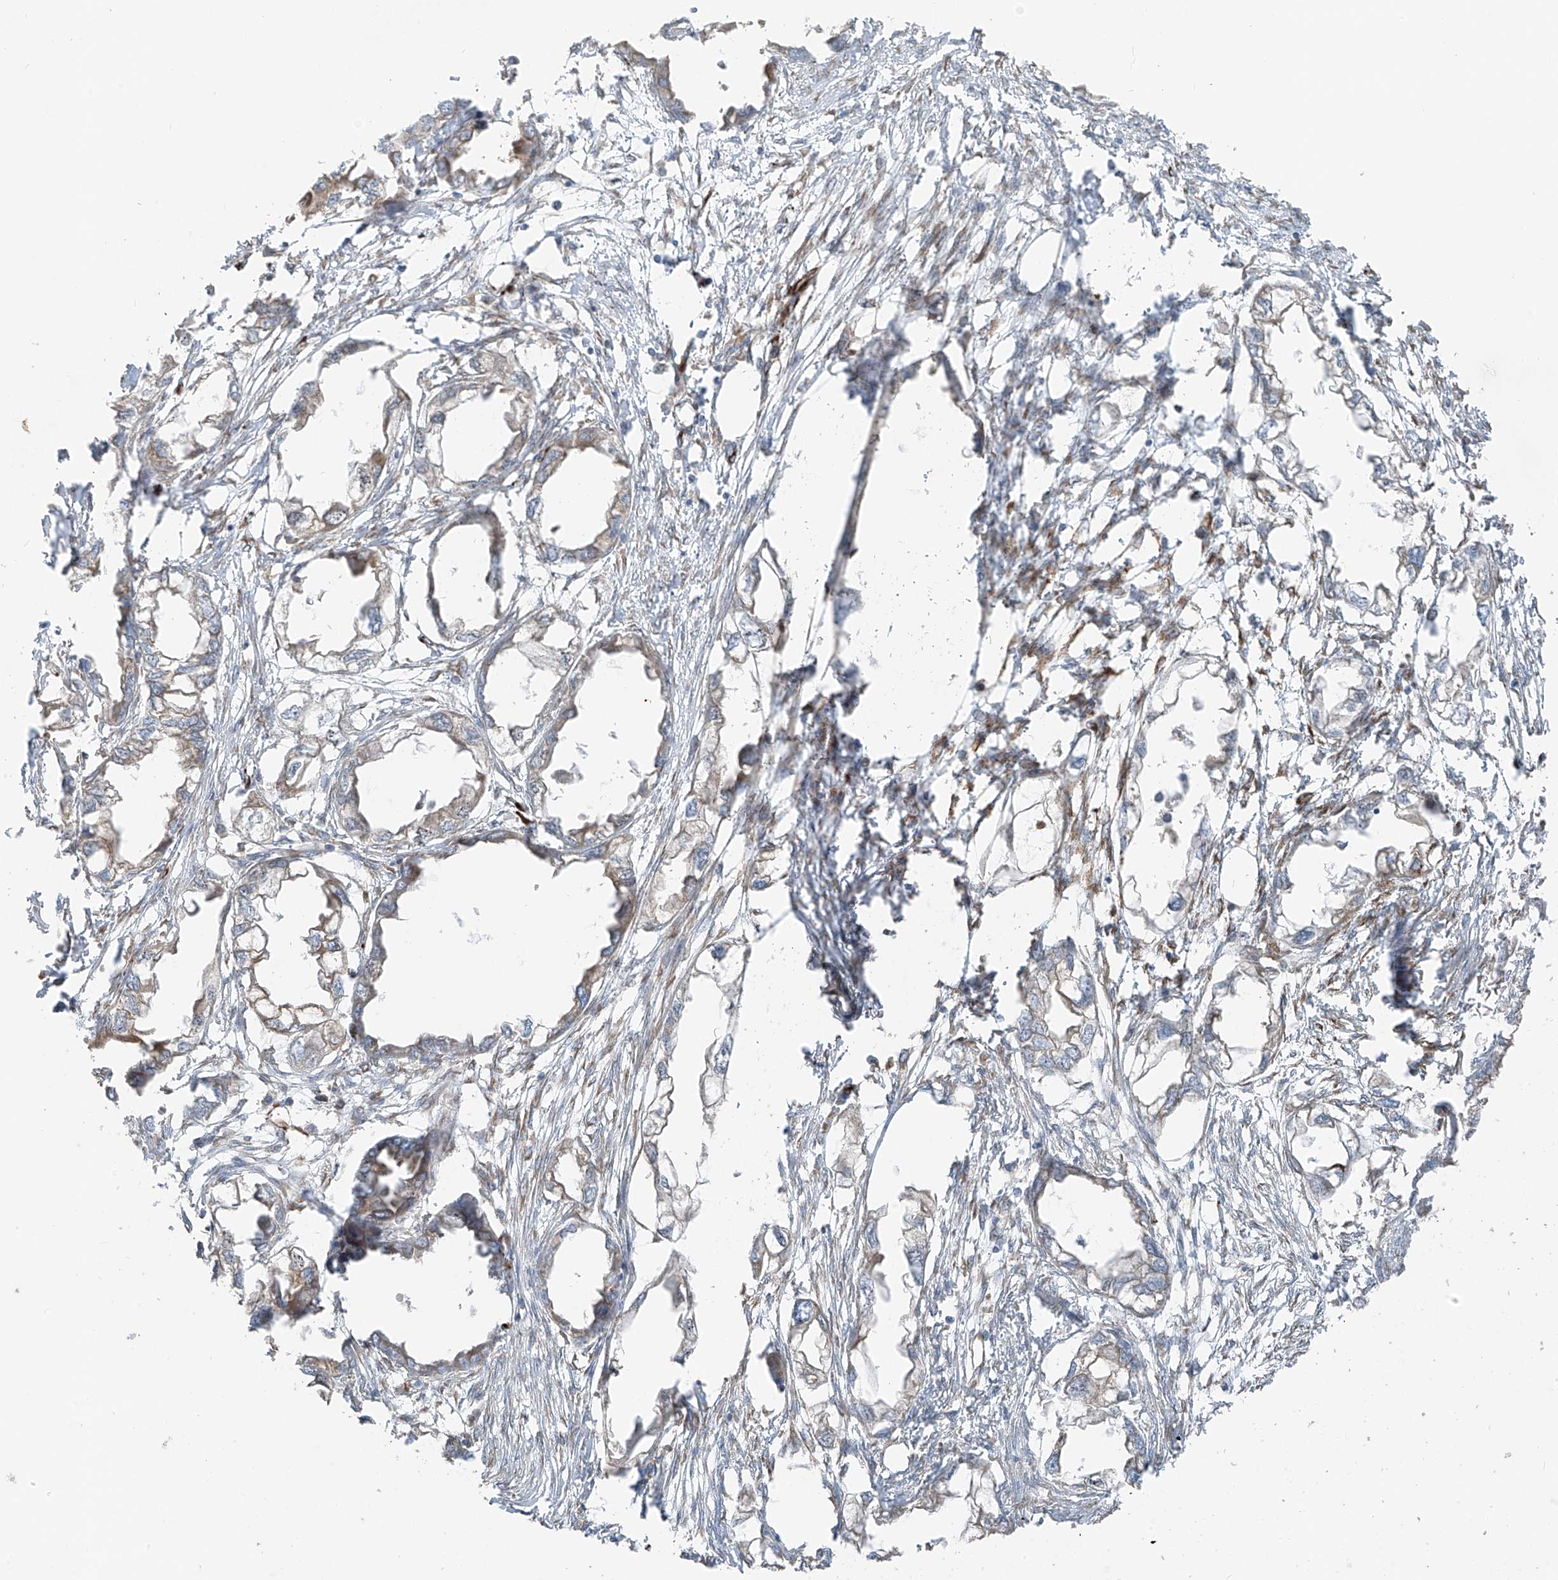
{"staining": {"intensity": "weak", "quantity": "<25%", "location": "cytoplasmic/membranous"}, "tissue": "endometrial cancer", "cell_type": "Tumor cells", "image_type": "cancer", "snomed": [{"axis": "morphology", "description": "Adenocarcinoma, NOS"}, {"axis": "morphology", "description": "Adenocarcinoma, metastatic, NOS"}, {"axis": "topography", "description": "Adipose tissue"}, {"axis": "topography", "description": "Endometrium"}], "caption": "The immunohistochemistry (IHC) histopathology image has no significant expression in tumor cells of endometrial metastatic adenocarcinoma tissue.", "gene": "ERLEC1", "patient": {"sex": "female", "age": 67}}